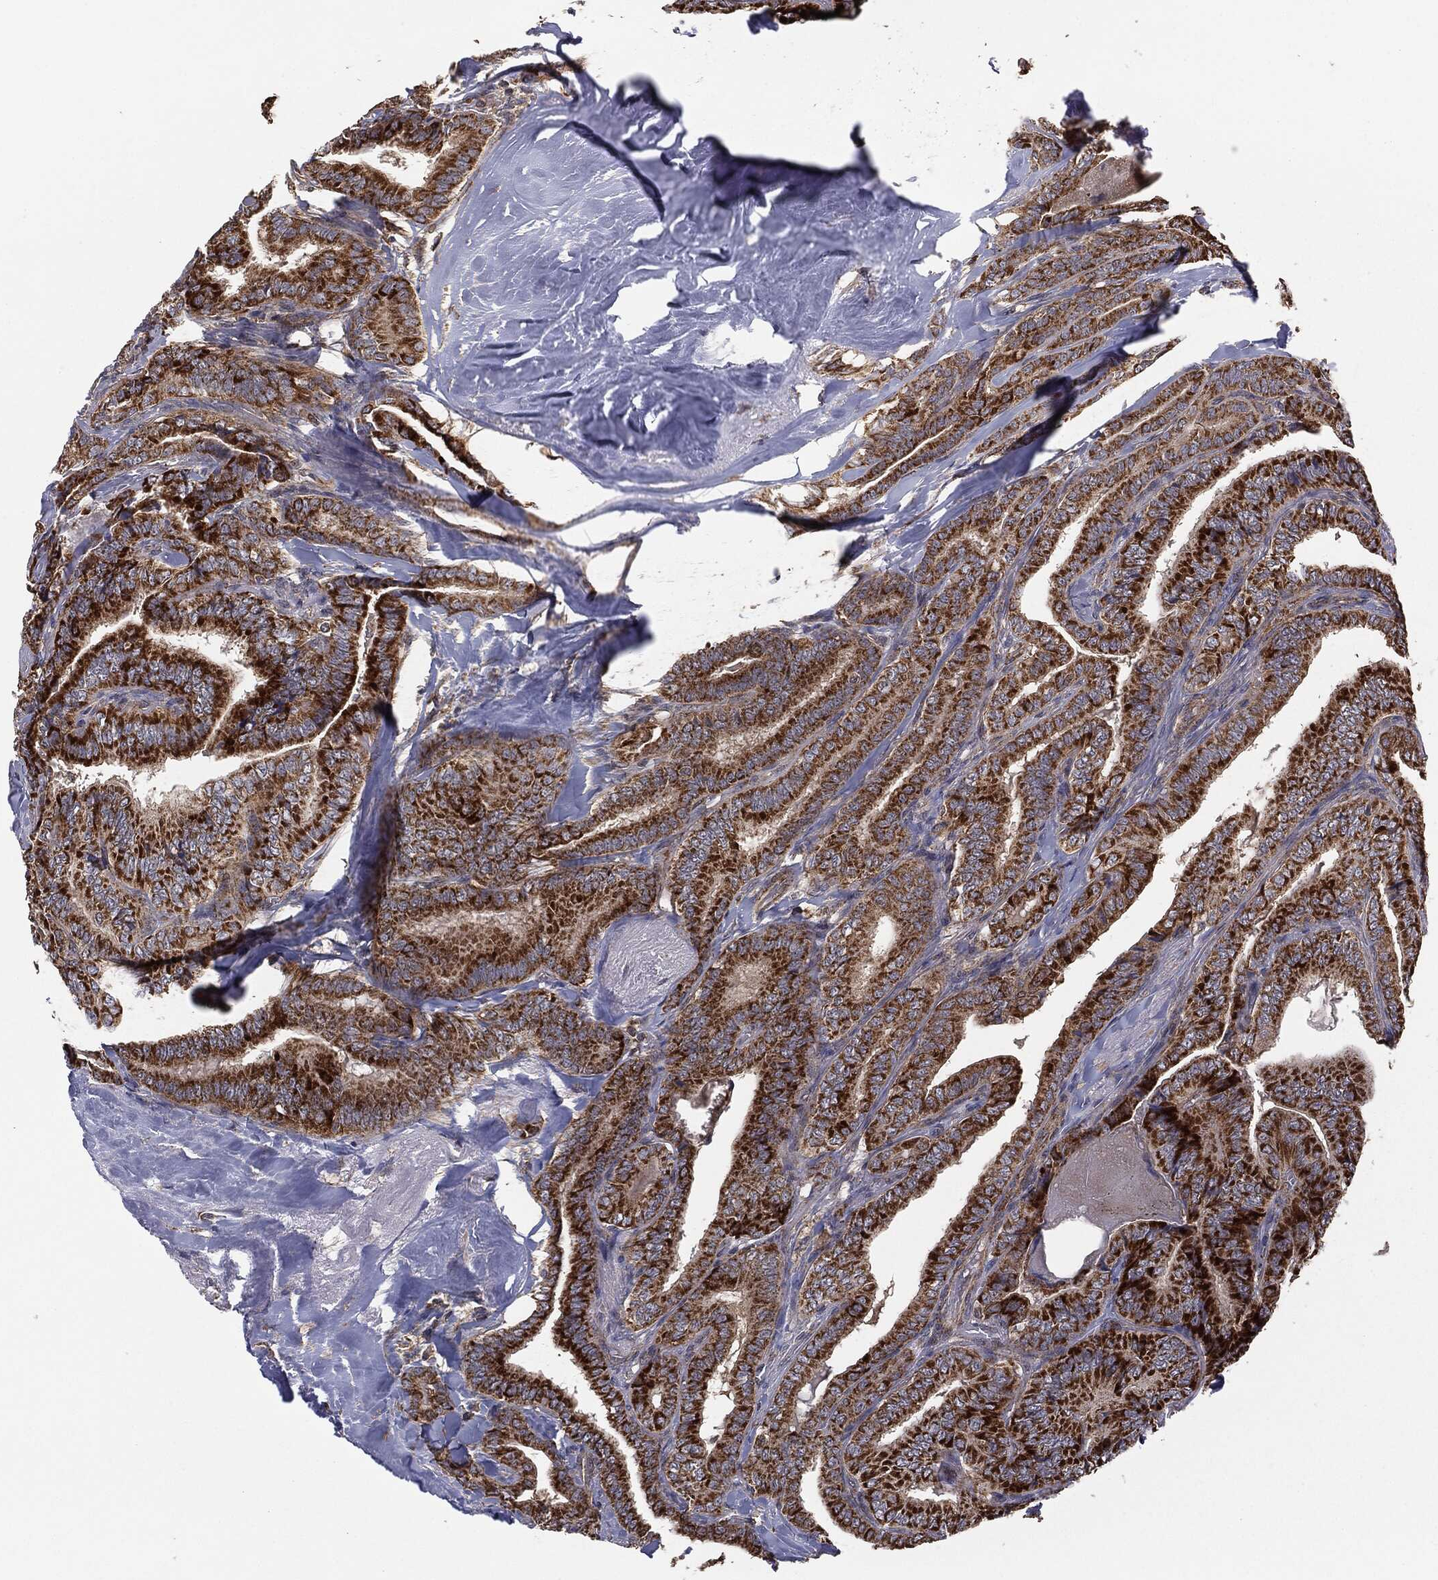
{"staining": {"intensity": "strong", "quantity": ">75%", "location": "cytoplasmic/membranous"}, "tissue": "thyroid cancer", "cell_type": "Tumor cells", "image_type": "cancer", "snomed": [{"axis": "morphology", "description": "Papillary adenocarcinoma, NOS"}, {"axis": "topography", "description": "Thyroid gland"}], "caption": "Thyroid papillary adenocarcinoma tissue displays strong cytoplasmic/membranous expression in approximately >75% of tumor cells, visualized by immunohistochemistry. (DAB IHC with brightfield microscopy, high magnification).", "gene": "MTOR", "patient": {"sex": "male", "age": 61}}